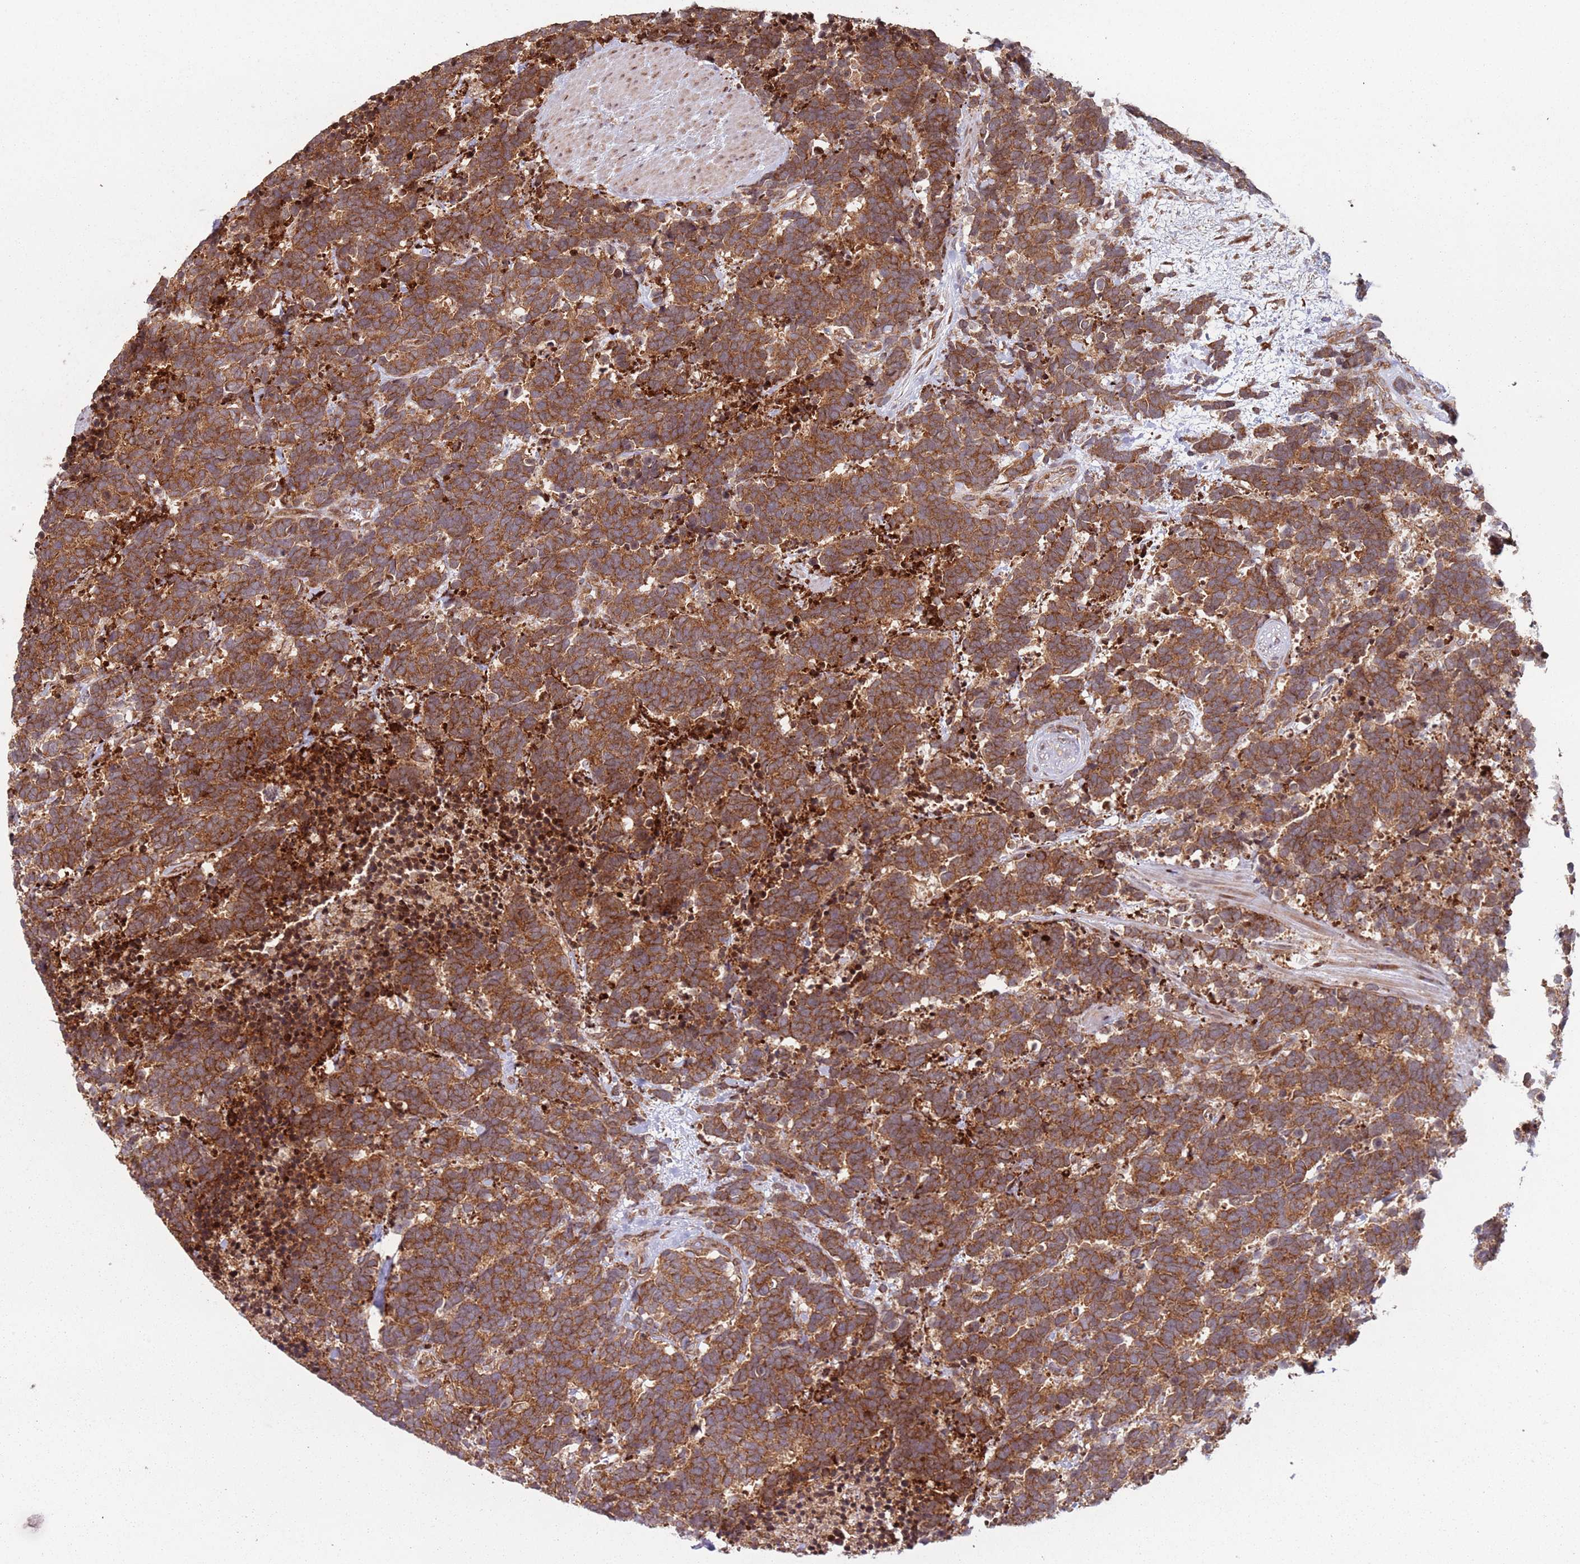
{"staining": {"intensity": "strong", "quantity": ">75%", "location": "cytoplasmic/membranous"}, "tissue": "carcinoid", "cell_type": "Tumor cells", "image_type": "cancer", "snomed": [{"axis": "morphology", "description": "Carcinoma, NOS"}, {"axis": "morphology", "description": "Carcinoid, malignant, NOS"}, {"axis": "topography", "description": "Prostate"}], "caption": "The histopathology image demonstrates a brown stain indicating the presence of a protein in the cytoplasmic/membranous of tumor cells in carcinoid.", "gene": "HNRNPLL", "patient": {"sex": "male", "age": 57}}